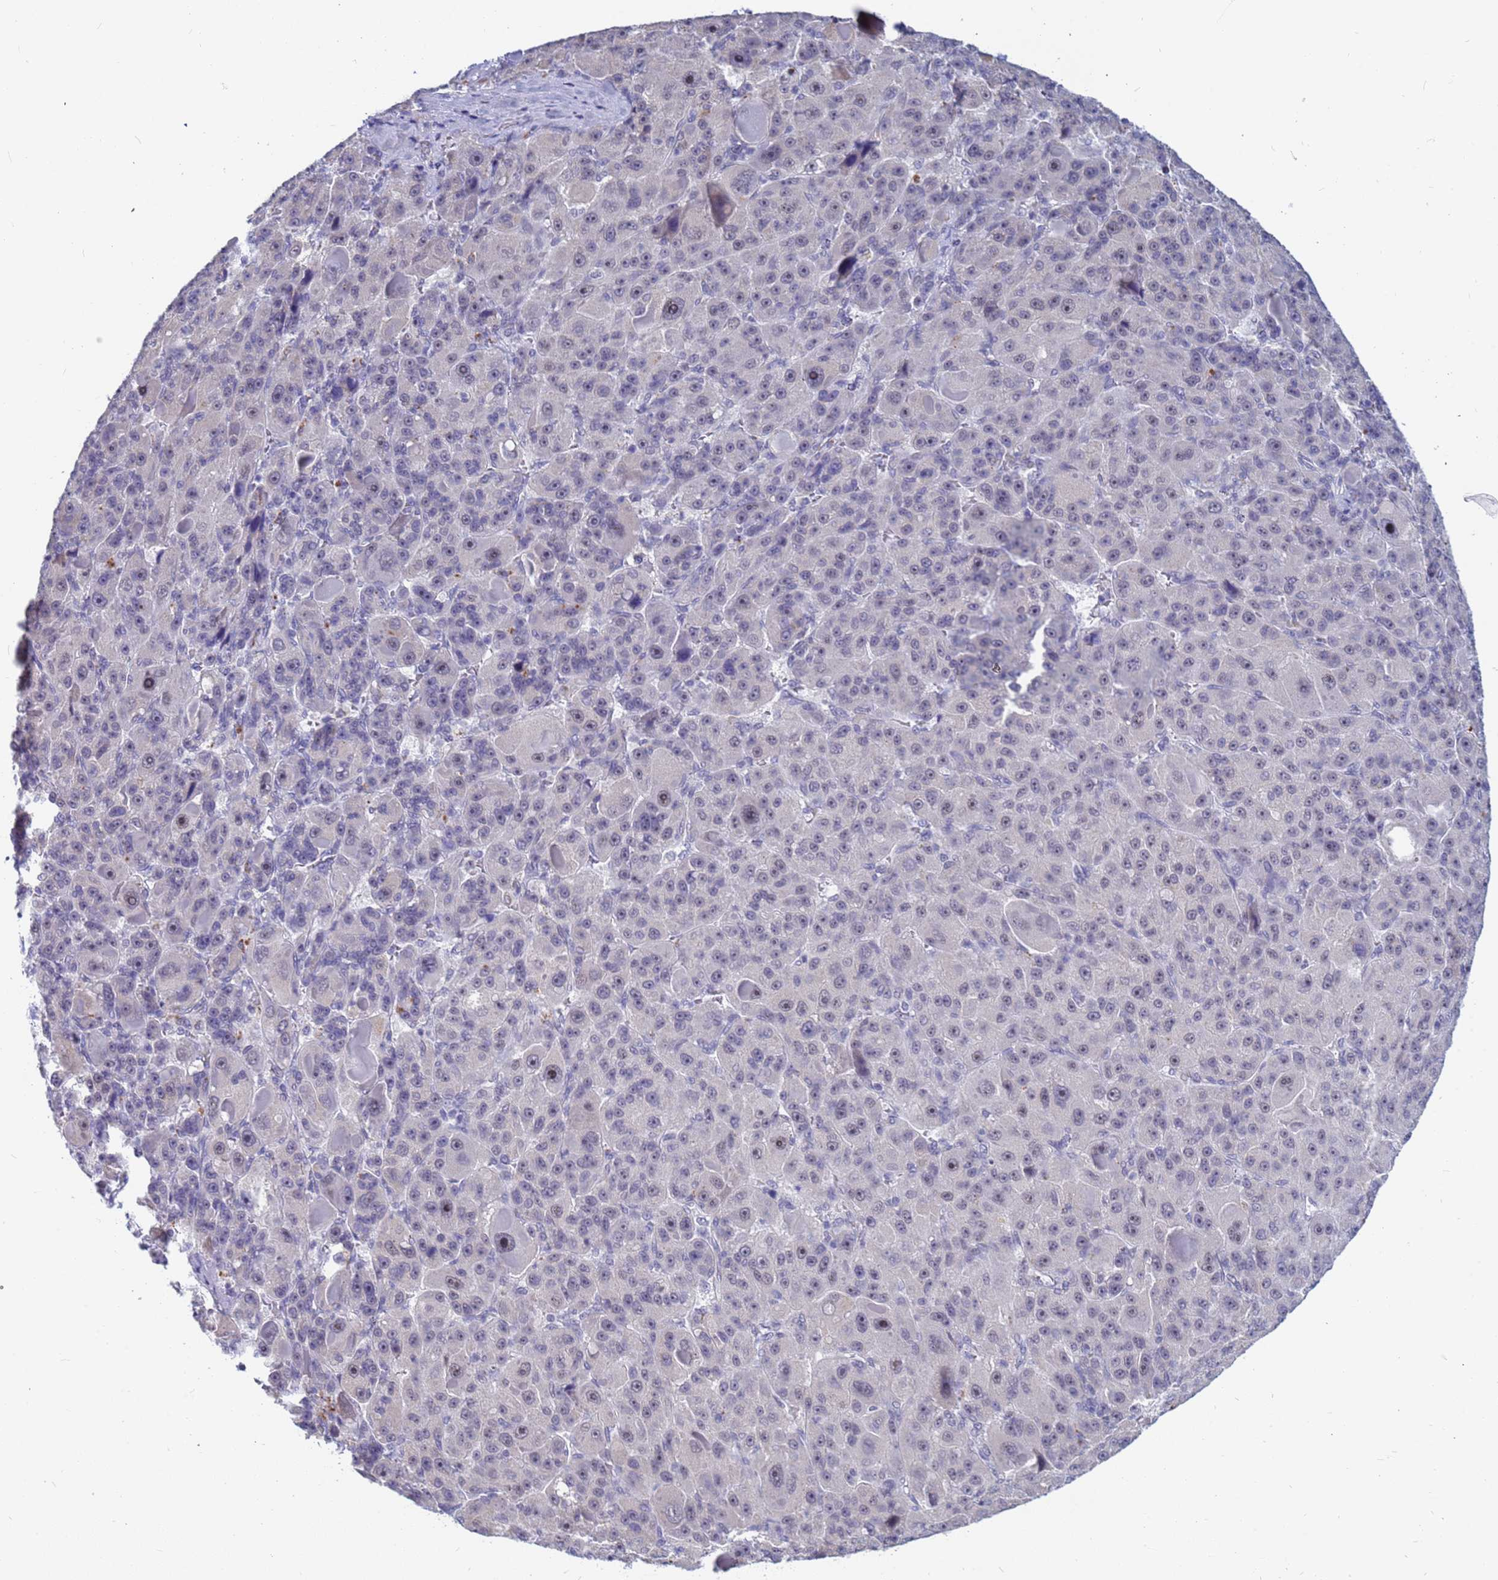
{"staining": {"intensity": "negative", "quantity": "none", "location": "none"}, "tissue": "liver cancer", "cell_type": "Tumor cells", "image_type": "cancer", "snomed": [{"axis": "morphology", "description": "Carcinoma, Hepatocellular, NOS"}, {"axis": "topography", "description": "Liver"}], "caption": "Immunohistochemistry of human liver cancer (hepatocellular carcinoma) shows no staining in tumor cells.", "gene": "CXorf65", "patient": {"sex": "male", "age": 76}}